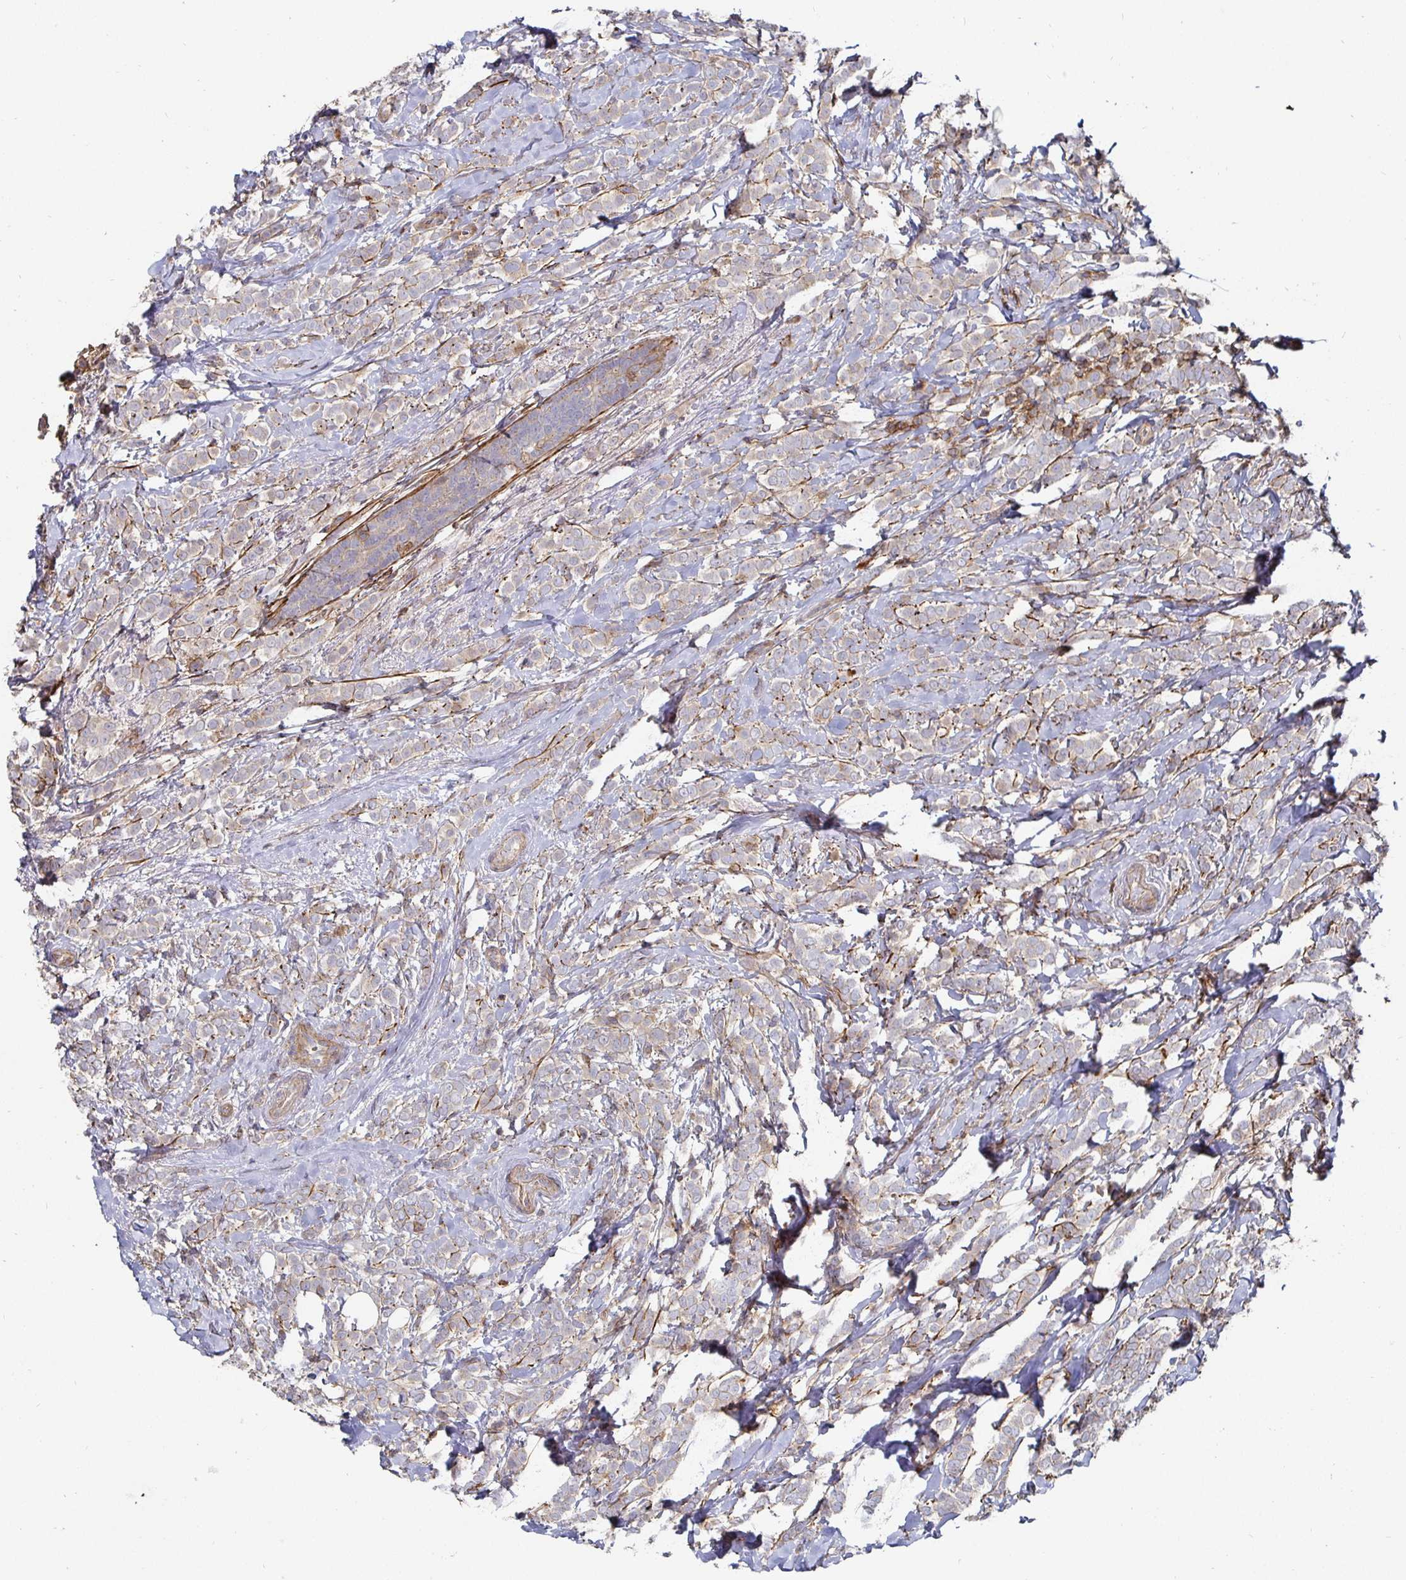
{"staining": {"intensity": "weak", "quantity": "<25%", "location": "cytoplasmic/membranous"}, "tissue": "breast cancer", "cell_type": "Tumor cells", "image_type": "cancer", "snomed": [{"axis": "morphology", "description": "Lobular carcinoma"}, {"axis": "topography", "description": "Breast"}], "caption": "Immunohistochemistry image of neoplastic tissue: breast cancer stained with DAB (3,3'-diaminobenzidine) shows no significant protein staining in tumor cells. Nuclei are stained in blue.", "gene": "GJA4", "patient": {"sex": "female", "age": 49}}